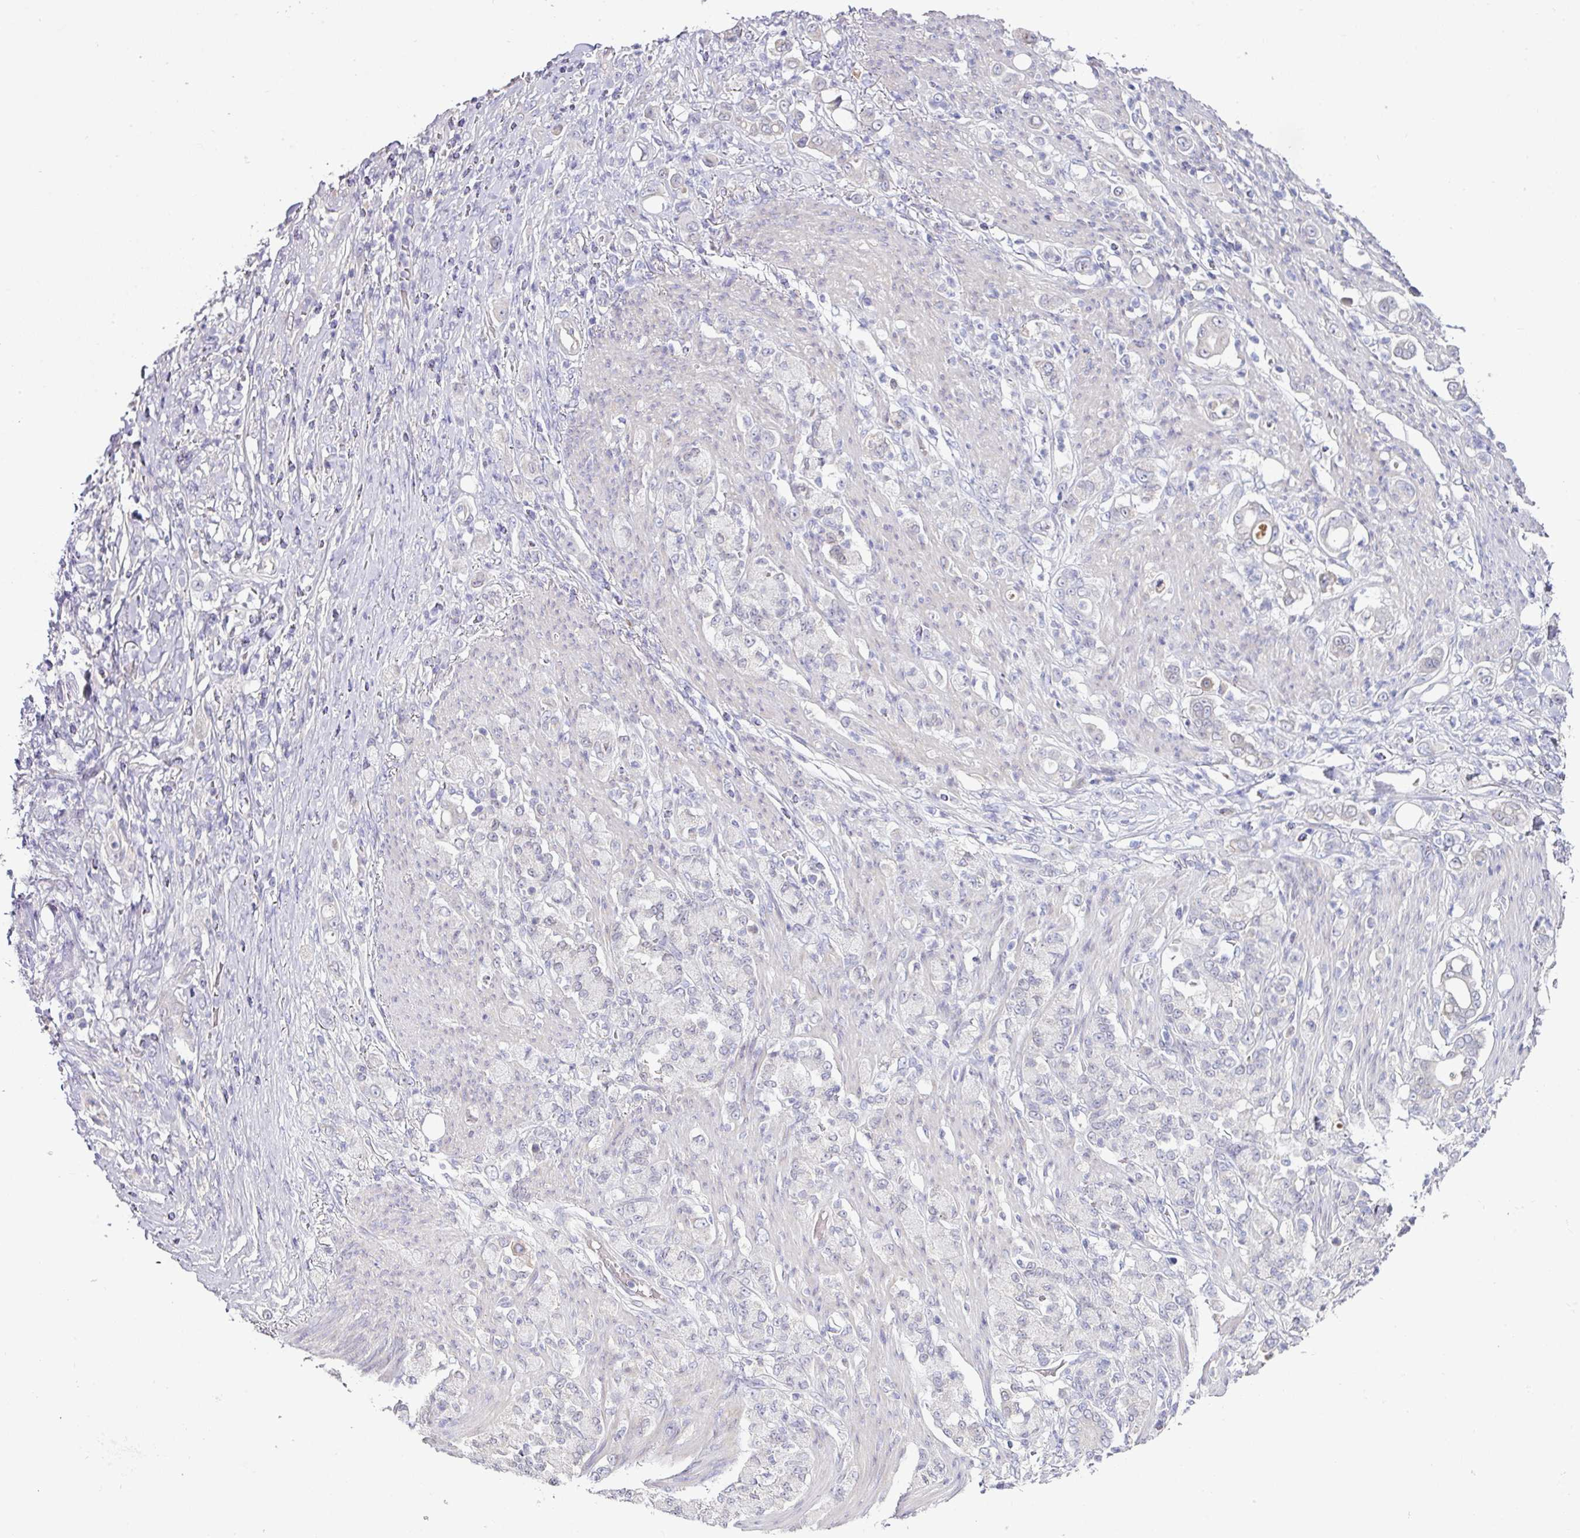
{"staining": {"intensity": "negative", "quantity": "none", "location": "none"}, "tissue": "stomach cancer", "cell_type": "Tumor cells", "image_type": "cancer", "snomed": [{"axis": "morphology", "description": "Normal tissue, NOS"}, {"axis": "morphology", "description": "Adenocarcinoma, NOS"}, {"axis": "topography", "description": "Stomach"}], "caption": "Stomach adenocarcinoma stained for a protein using immunohistochemistry reveals no expression tumor cells.", "gene": "SLAMF6", "patient": {"sex": "female", "age": 79}}